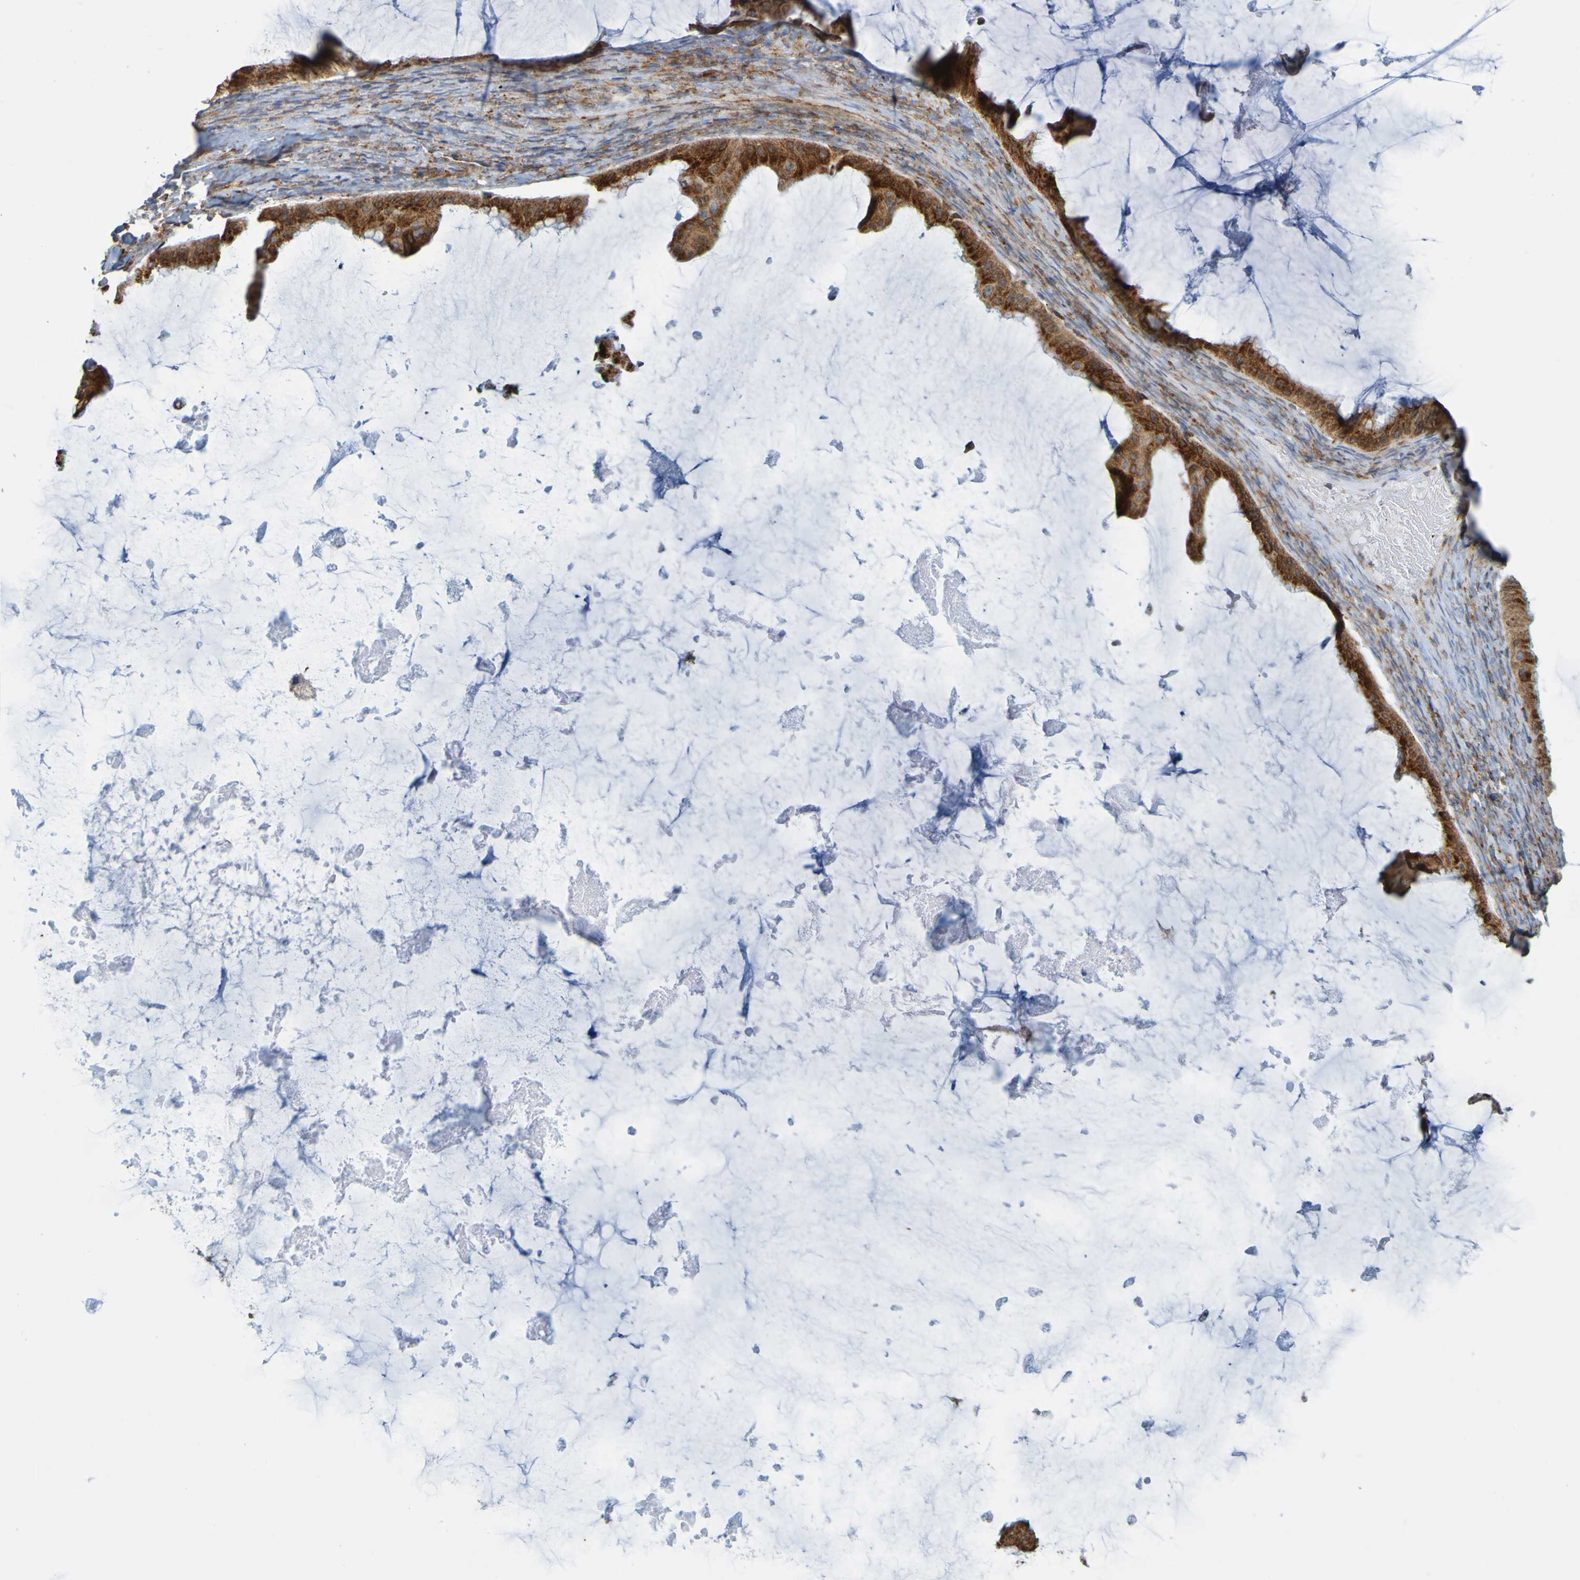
{"staining": {"intensity": "strong", "quantity": ">75%", "location": "cytoplasmic/membranous"}, "tissue": "ovarian cancer", "cell_type": "Tumor cells", "image_type": "cancer", "snomed": [{"axis": "morphology", "description": "Cystadenocarcinoma, mucinous, NOS"}, {"axis": "topography", "description": "Ovary"}], "caption": "The immunohistochemical stain labels strong cytoplasmic/membranous expression in tumor cells of ovarian mucinous cystadenocarcinoma tissue. The staining is performed using DAB (3,3'-diaminobenzidine) brown chromogen to label protein expression. The nuclei are counter-stained blue using hematoxylin.", "gene": "PDIA3", "patient": {"sex": "female", "age": 61}}